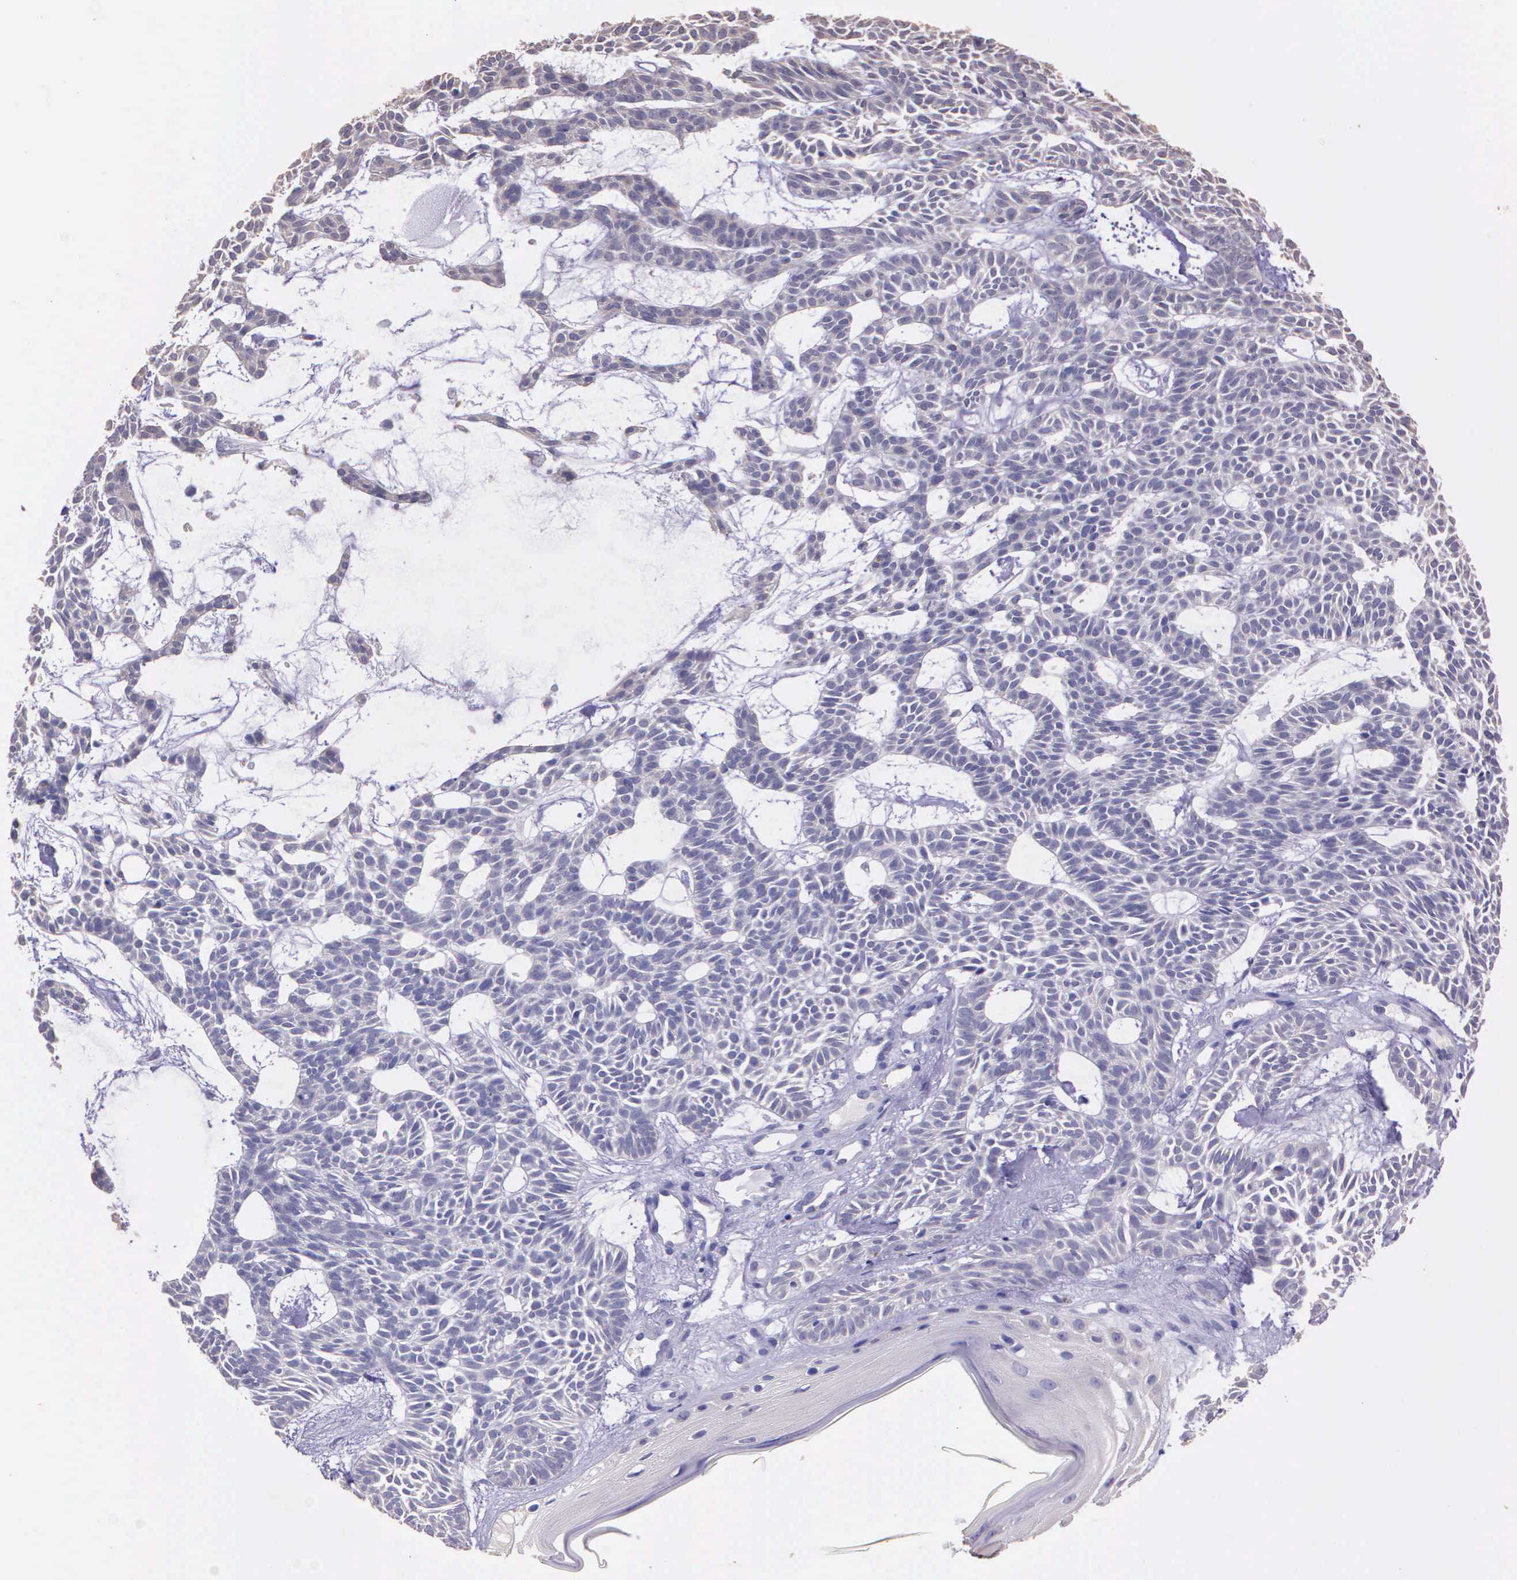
{"staining": {"intensity": "weak", "quantity": ">75%", "location": "cytoplasmic/membranous"}, "tissue": "skin cancer", "cell_type": "Tumor cells", "image_type": "cancer", "snomed": [{"axis": "morphology", "description": "Basal cell carcinoma"}, {"axis": "topography", "description": "Skin"}], "caption": "Weak cytoplasmic/membranous expression for a protein is present in approximately >75% of tumor cells of skin basal cell carcinoma using immunohistochemistry (IHC).", "gene": "IGBP1", "patient": {"sex": "male", "age": 75}}